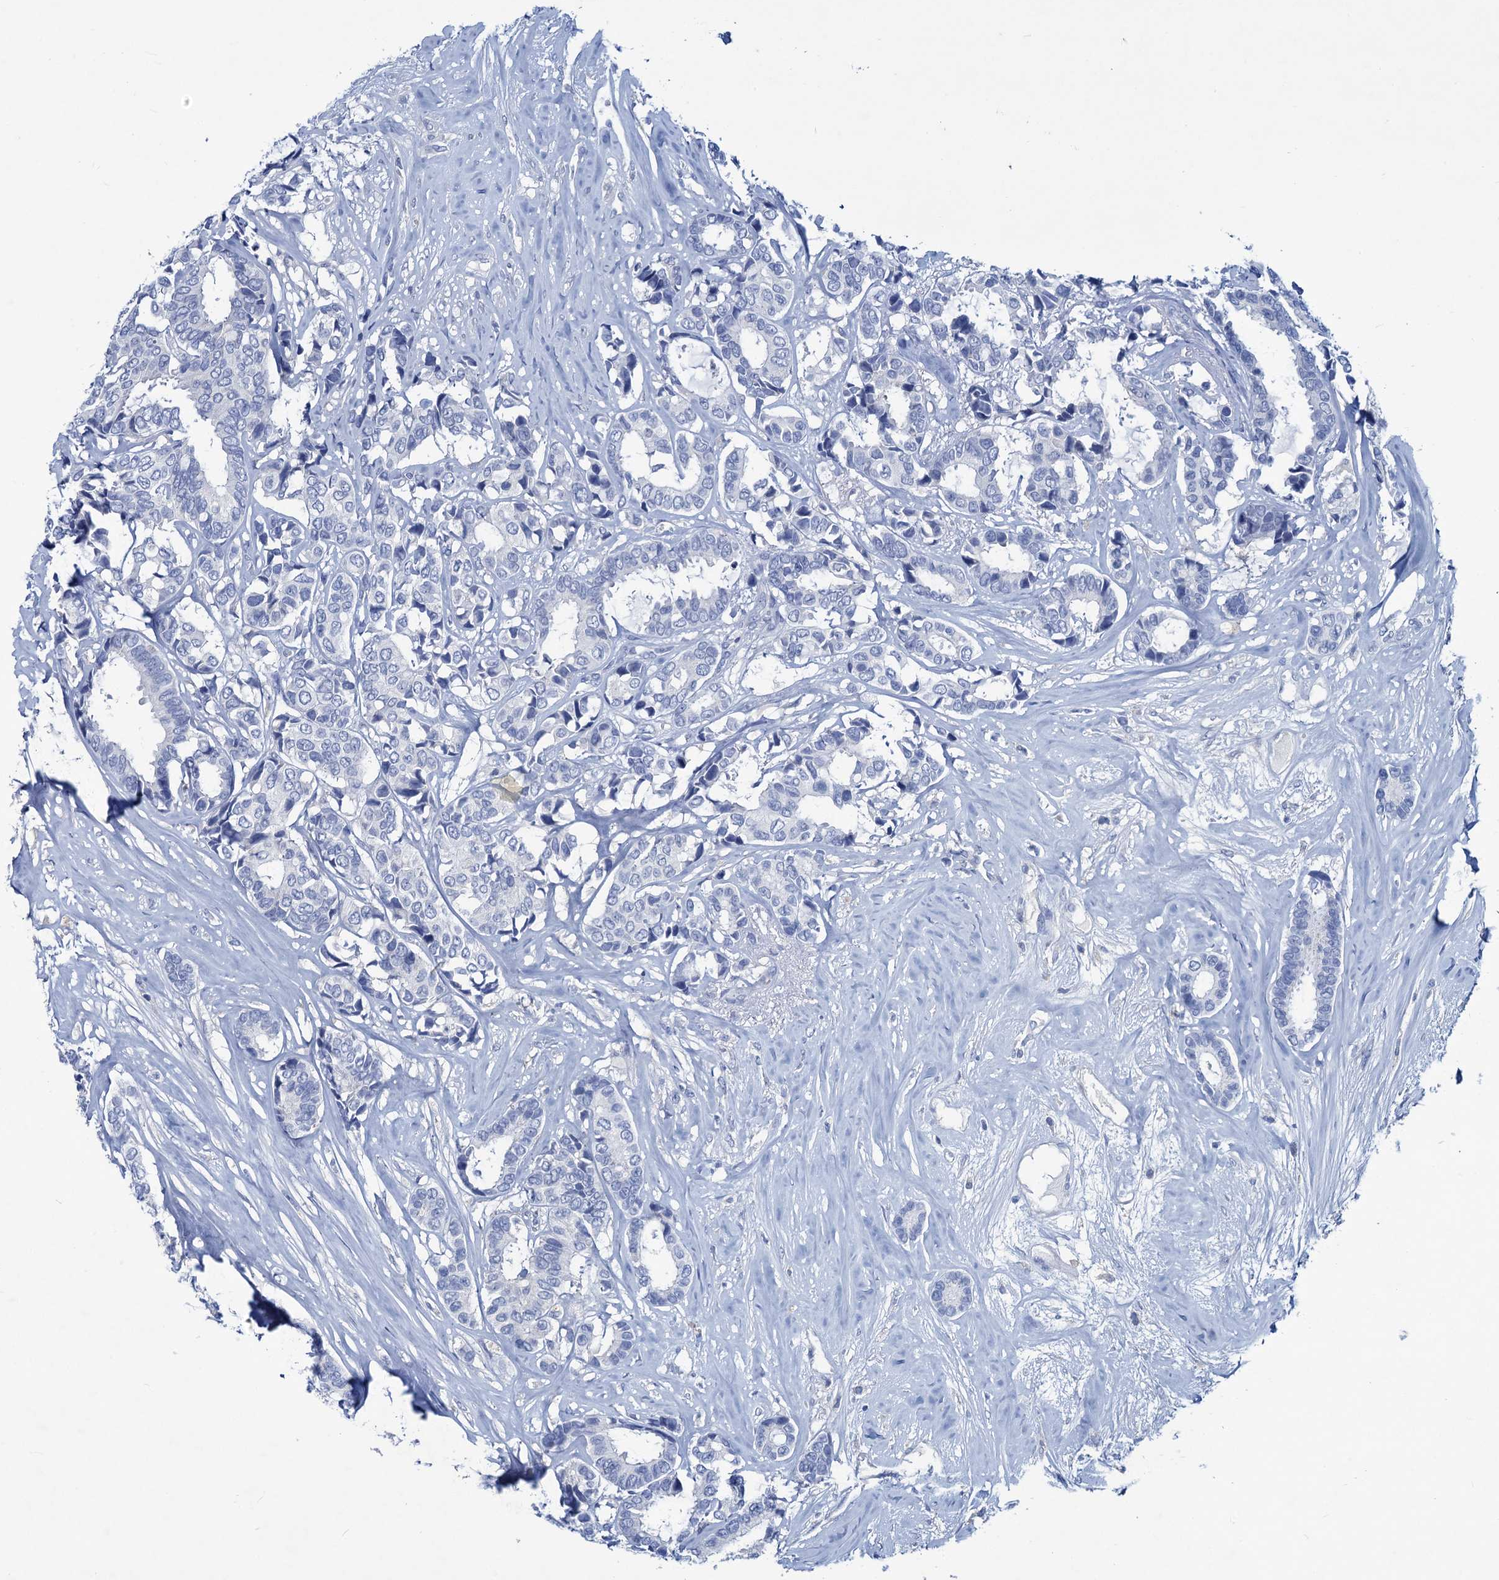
{"staining": {"intensity": "negative", "quantity": "none", "location": "none"}, "tissue": "breast cancer", "cell_type": "Tumor cells", "image_type": "cancer", "snomed": [{"axis": "morphology", "description": "Duct carcinoma"}, {"axis": "topography", "description": "Breast"}], "caption": "Immunohistochemistry micrograph of human breast cancer stained for a protein (brown), which shows no staining in tumor cells.", "gene": "RTKN2", "patient": {"sex": "female", "age": 87}}